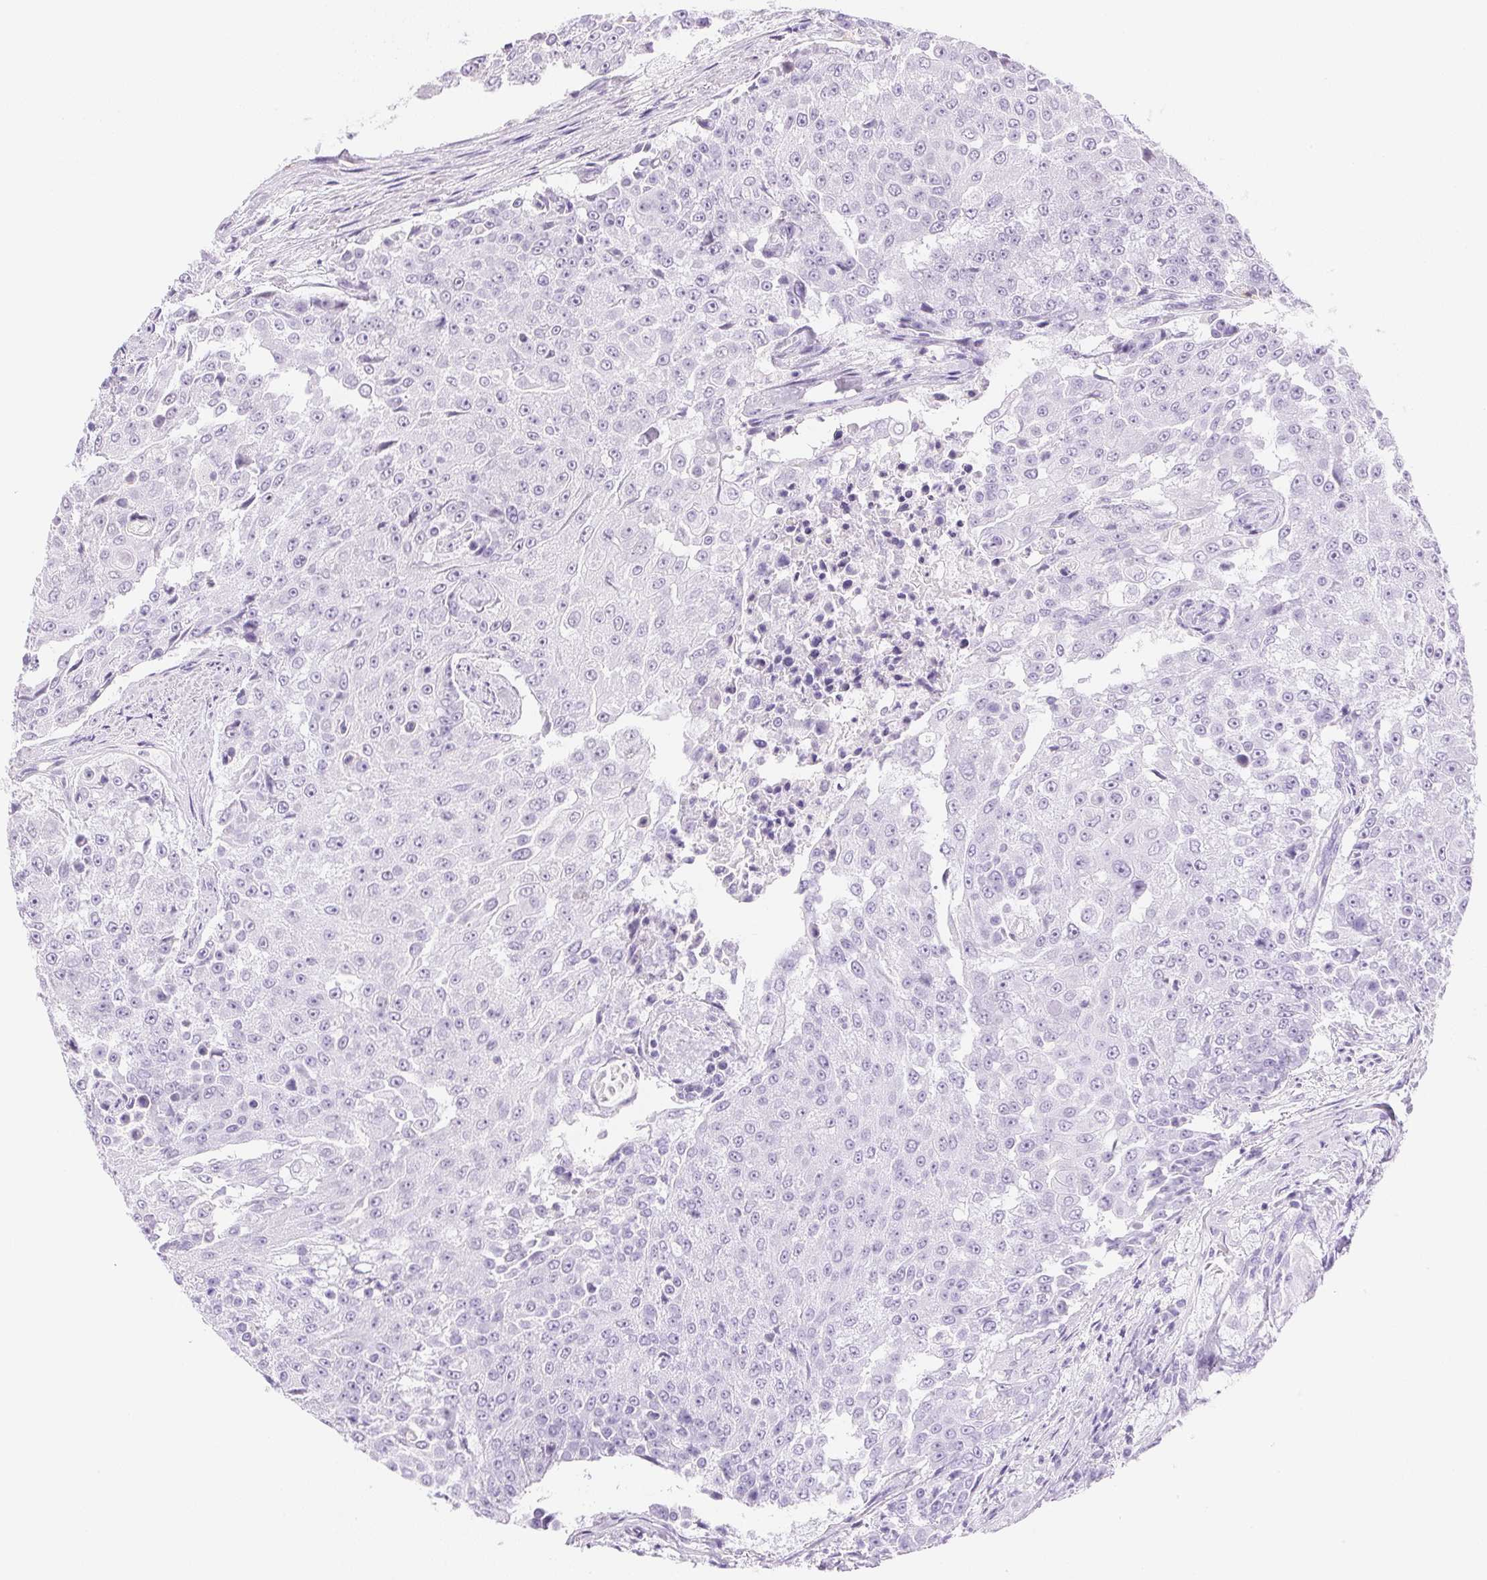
{"staining": {"intensity": "negative", "quantity": "none", "location": "none"}, "tissue": "urothelial cancer", "cell_type": "Tumor cells", "image_type": "cancer", "snomed": [{"axis": "morphology", "description": "Urothelial carcinoma, High grade"}, {"axis": "topography", "description": "Urinary bladder"}], "caption": "The immunohistochemistry image has no significant positivity in tumor cells of high-grade urothelial carcinoma tissue.", "gene": "TEKT1", "patient": {"sex": "female", "age": 63}}